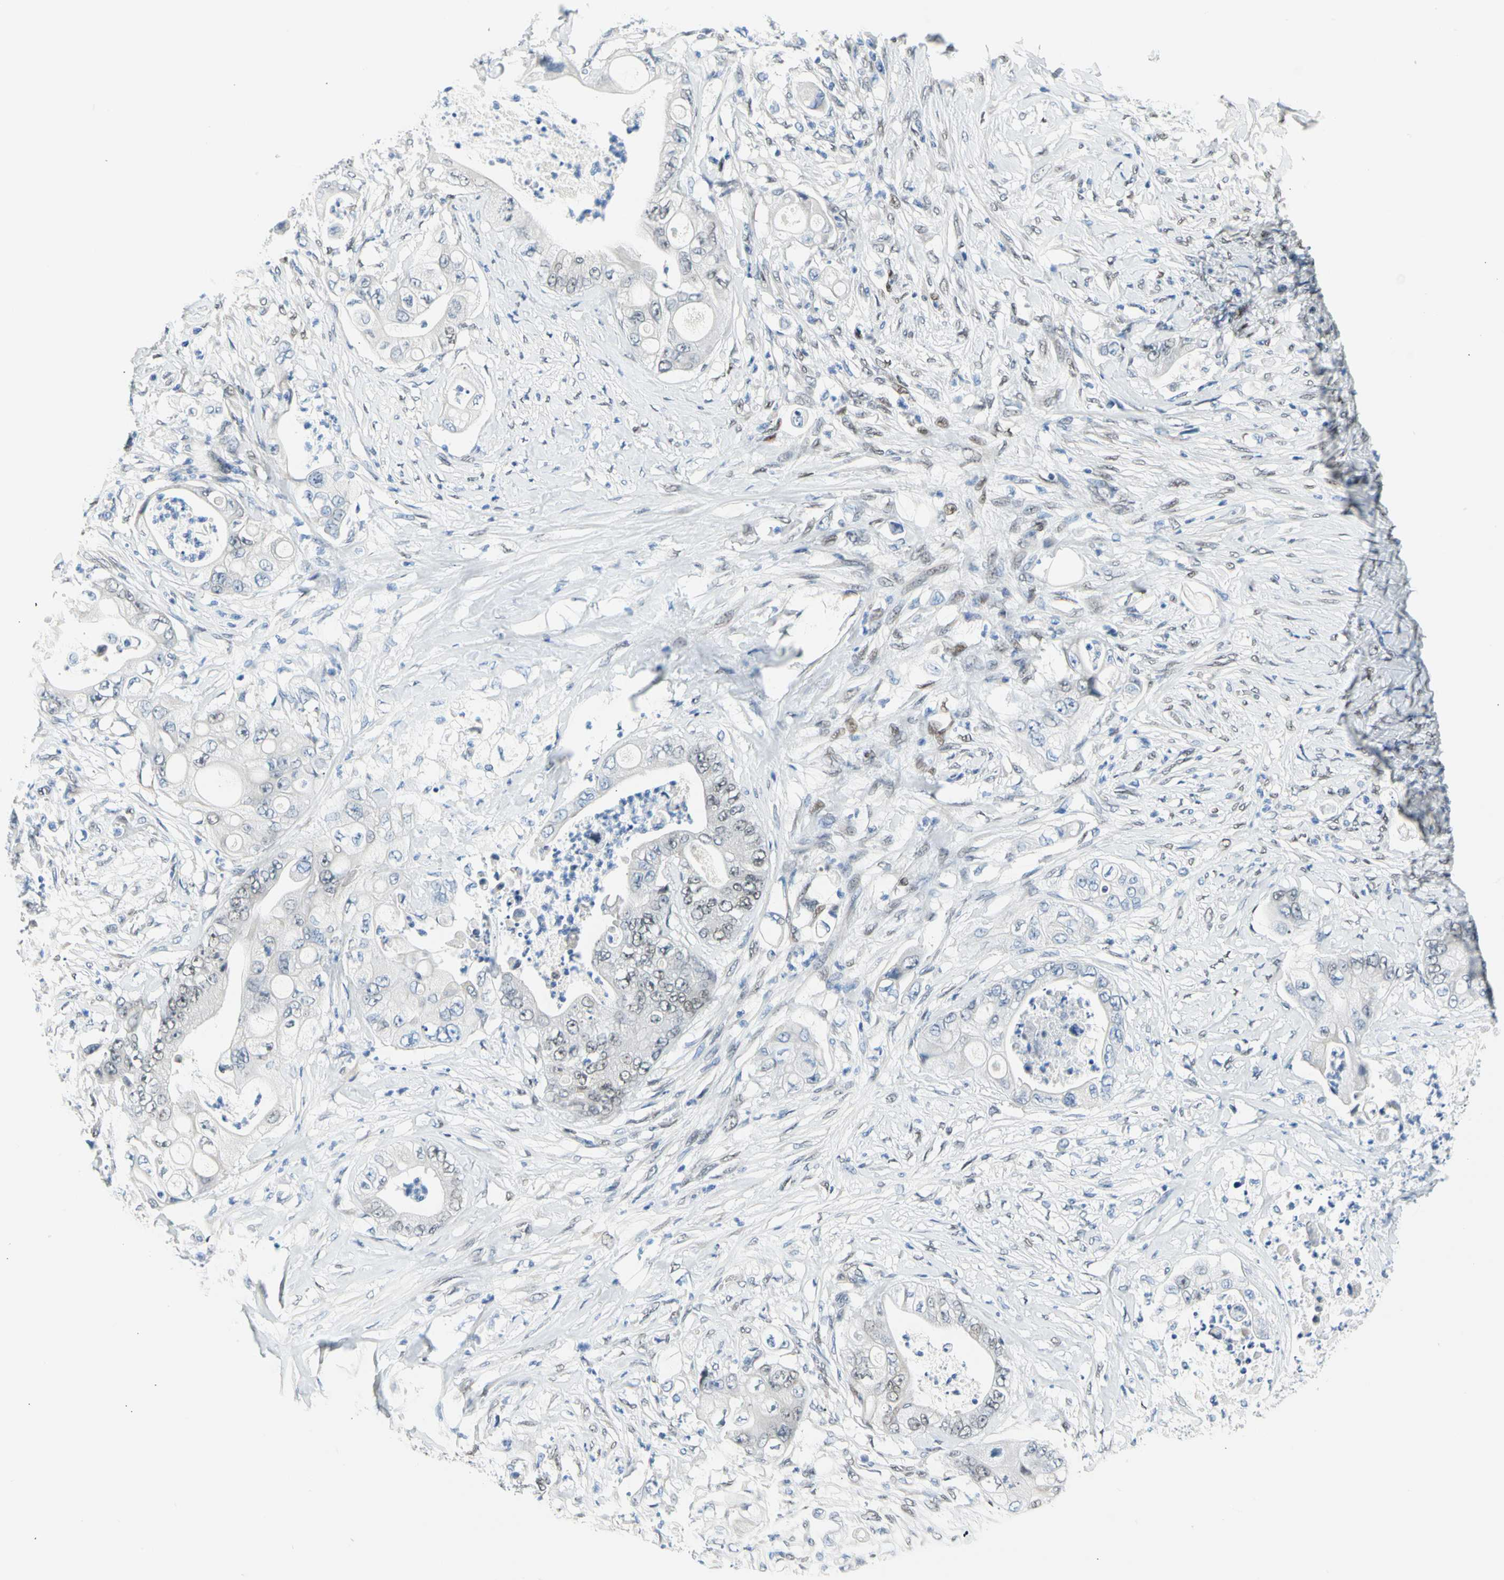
{"staining": {"intensity": "weak", "quantity": "25%-75%", "location": "nuclear"}, "tissue": "stomach cancer", "cell_type": "Tumor cells", "image_type": "cancer", "snomed": [{"axis": "morphology", "description": "Adenocarcinoma, NOS"}, {"axis": "topography", "description": "Stomach"}], "caption": "Immunohistochemistry (IHC) (DAB) staining of human stomach cancer exhibits weak nuclear protein expression in approximately 25%-75% of tumor cells.", "gene": "NFIA", "patient": {"sex": "female", "age": 73}}